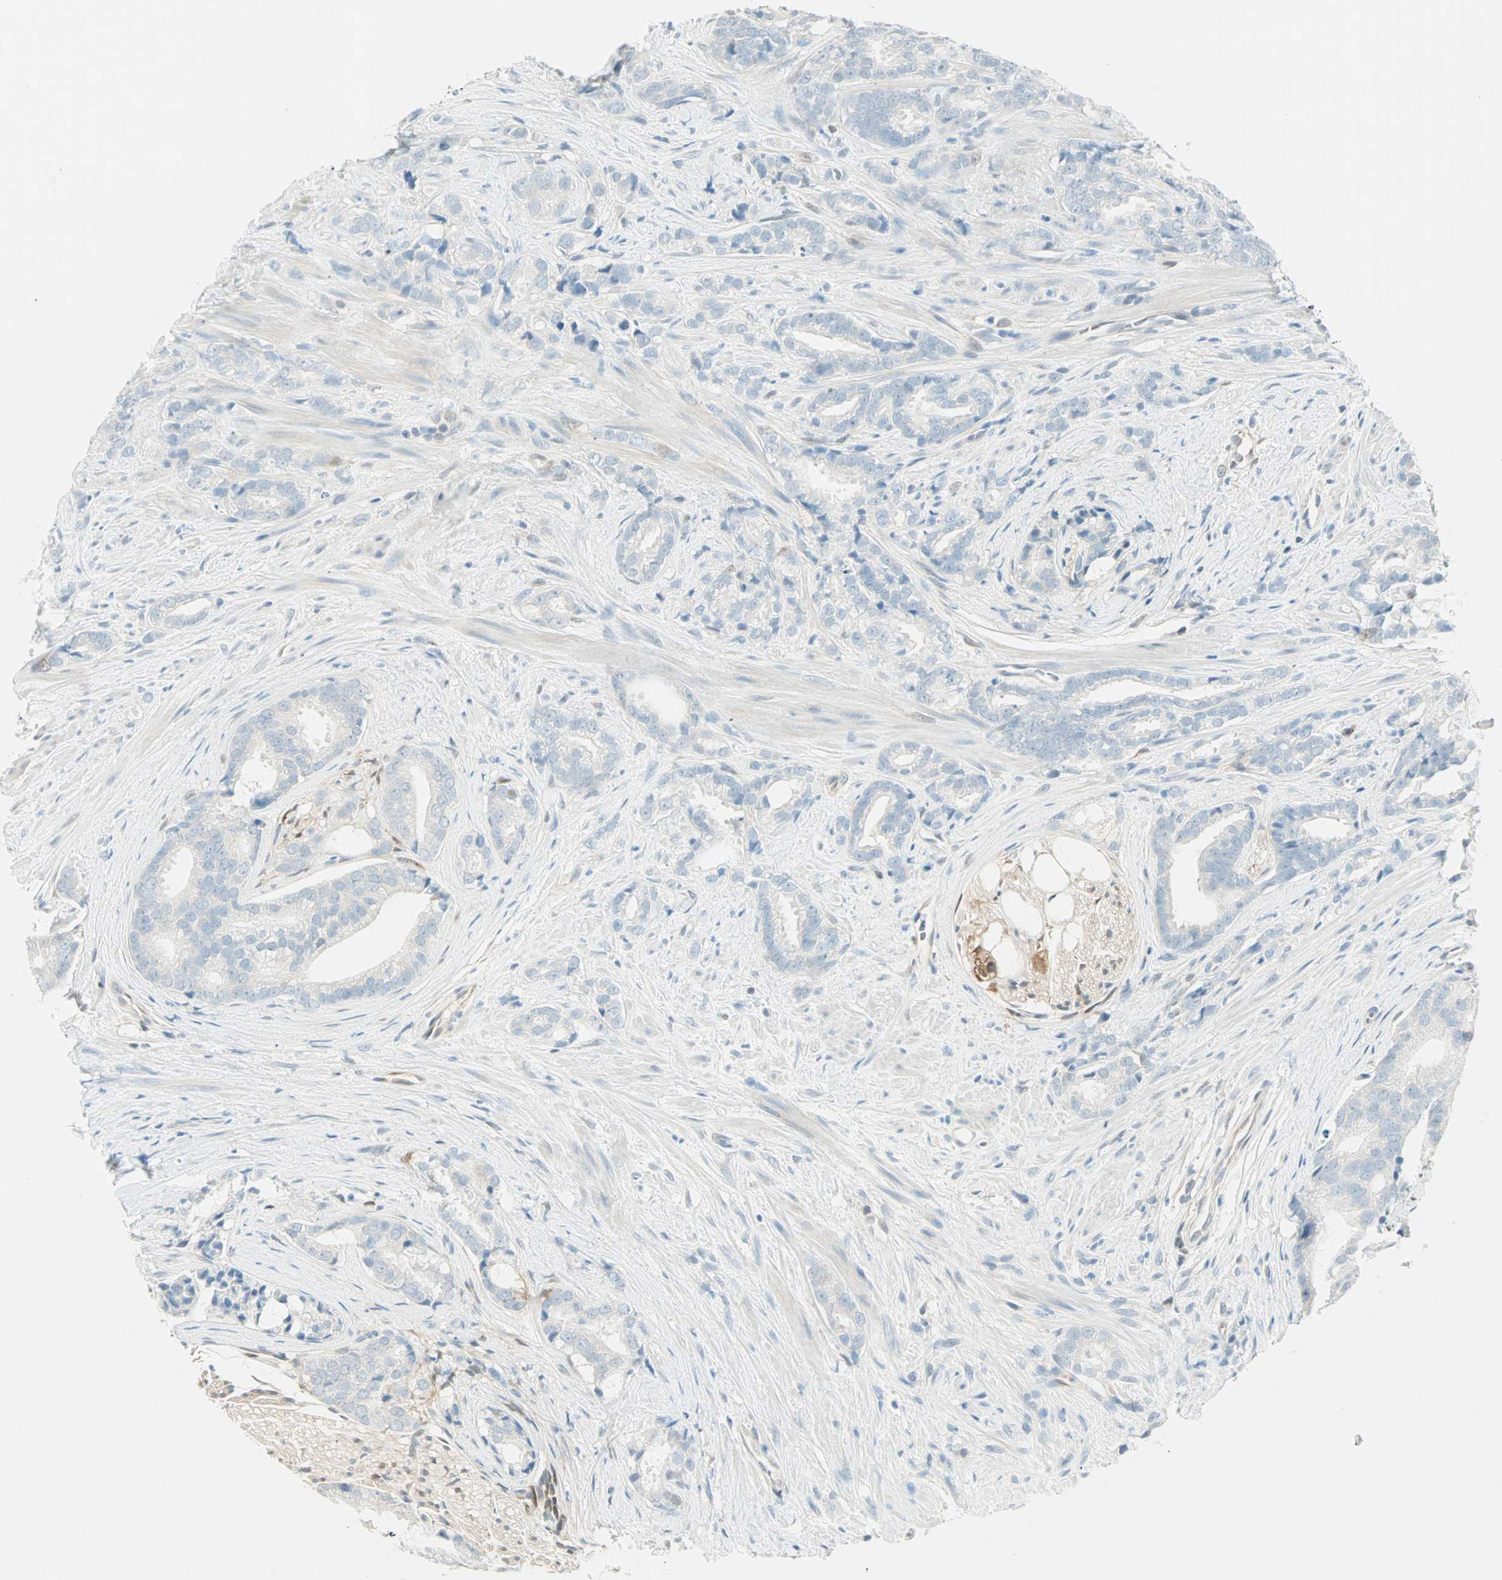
{"staining": {"intensity": "weak", "quantity": "25%-75%", "location": "cytoplasmic/membranous"}, "tissue": "prostate cancer", "cell_type": "Tumor cells", "image_type": "cancer", "snomed": [{"axis": "morphology", "description": "Adenocarcinoma, Low grade"}, {"axis": "topography", "description": "Prostate"}], "caption": "Immunohistochemistry (IHC) (DAB (3,3'-diaminobenzidine)) staining of human prostate adenocarcinoma (low-grade) shows weak cytoplasmic/membranous protein positivity in about 25%-75% of tumor cells.", "gene": "S100A1", "patient": {"sex": "male", "age": 58}}